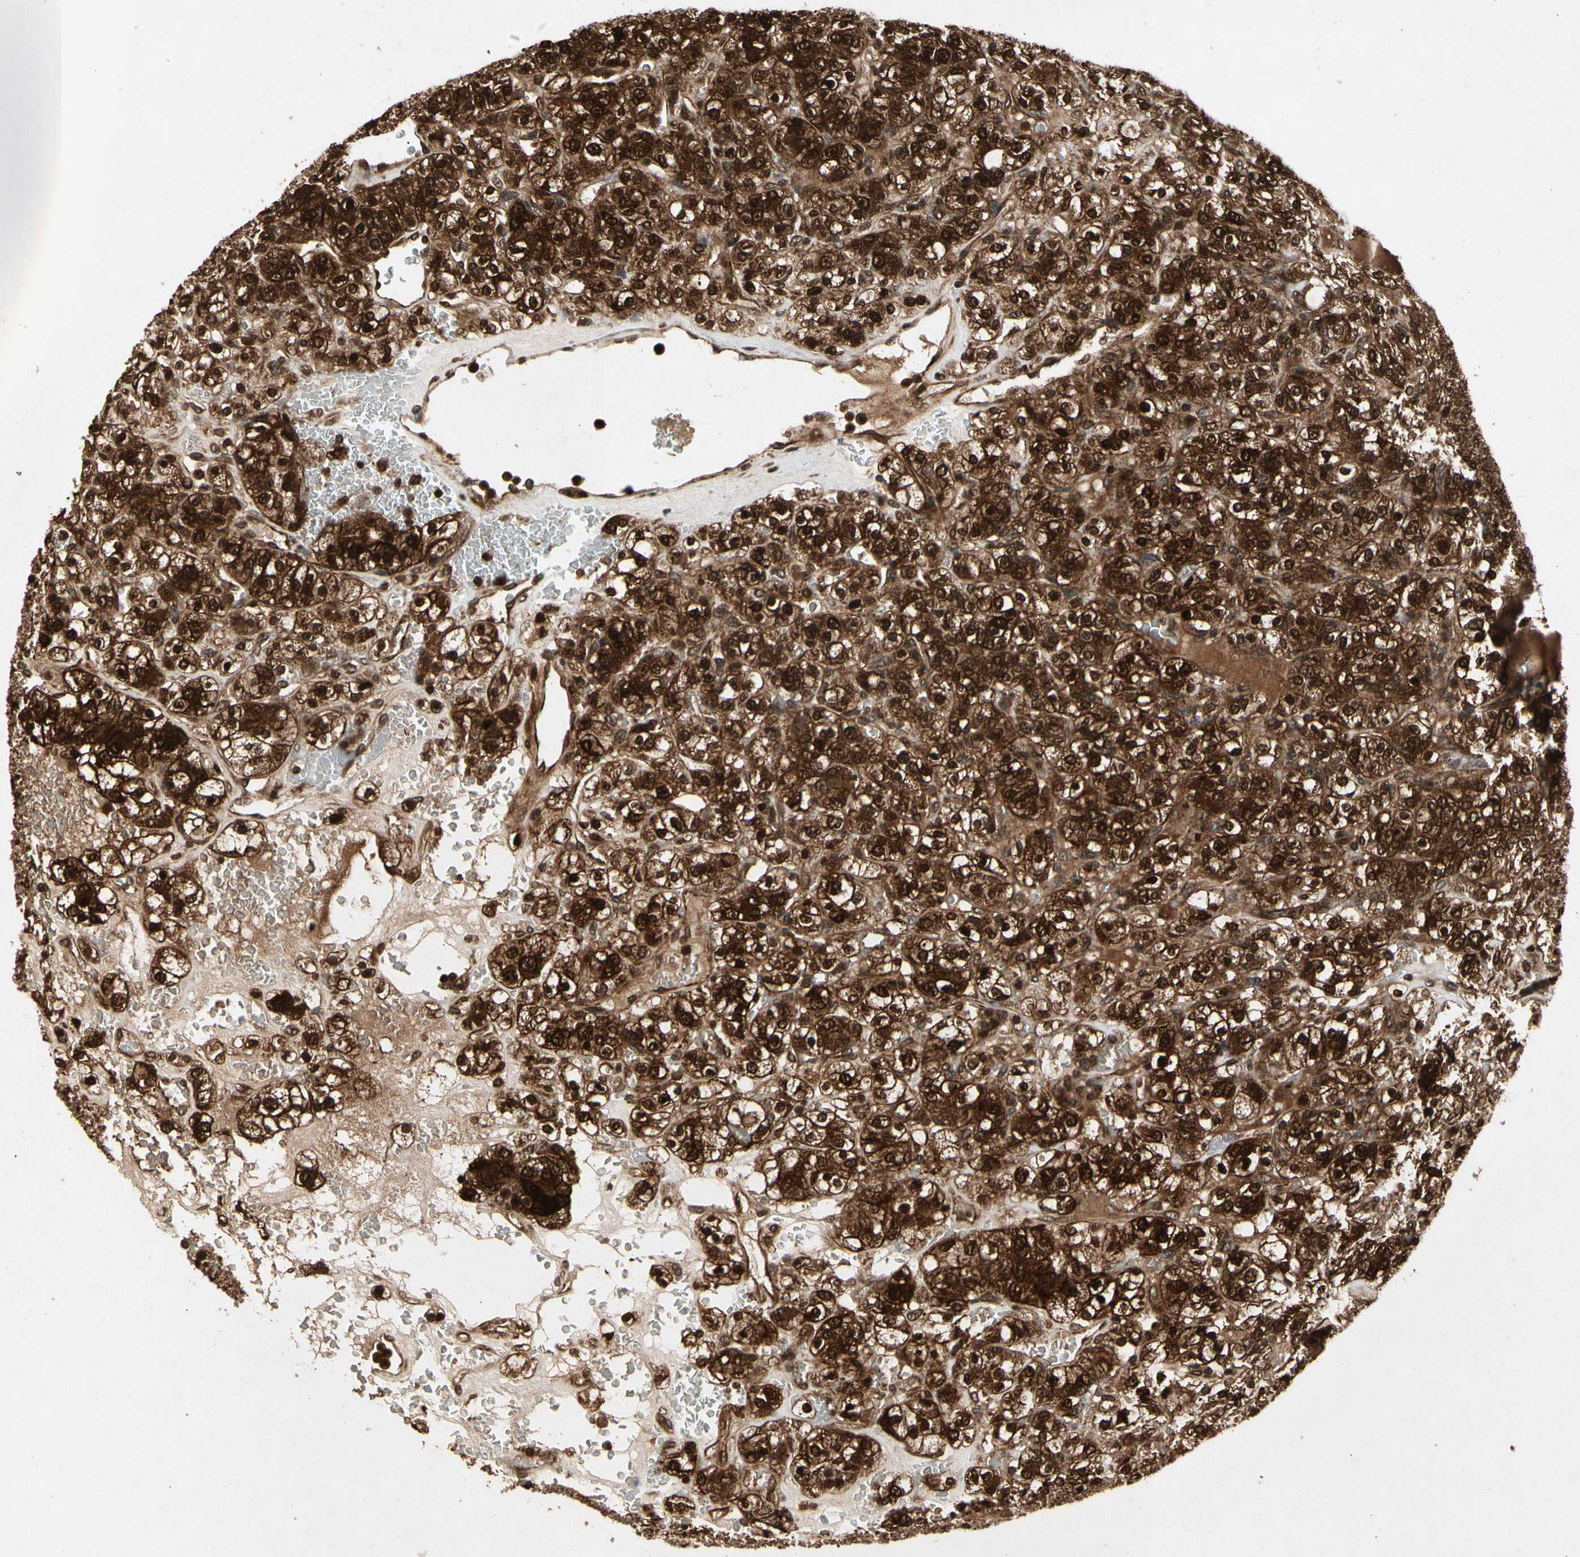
{"staining": {"intensity": "strong", "quantity": ">75%", "location": "cytoplasmic/membranous,nuclear"}, "tissue": "renal cancer", "cell_type": "Tumor cells", "image_type": "cancer", "snomed": [{"axis": "morphology", "description": "Normal tissue, NOS"}, {"axis": "morphology", "description": "Adenocarcinoma, NOS"}, {"axis": "topography", "description": "Kidney"}], "caption": "DAB (3,3'-diaminobenzidine) immunohistochemical staining of adenocarcinoma (renal) reveals strong cytoplasmic/membranous and nuclear protein expression in about >75% of tumor cells.", "gene": "GLRX", "patient": {"sex": "female", "age": 72}}